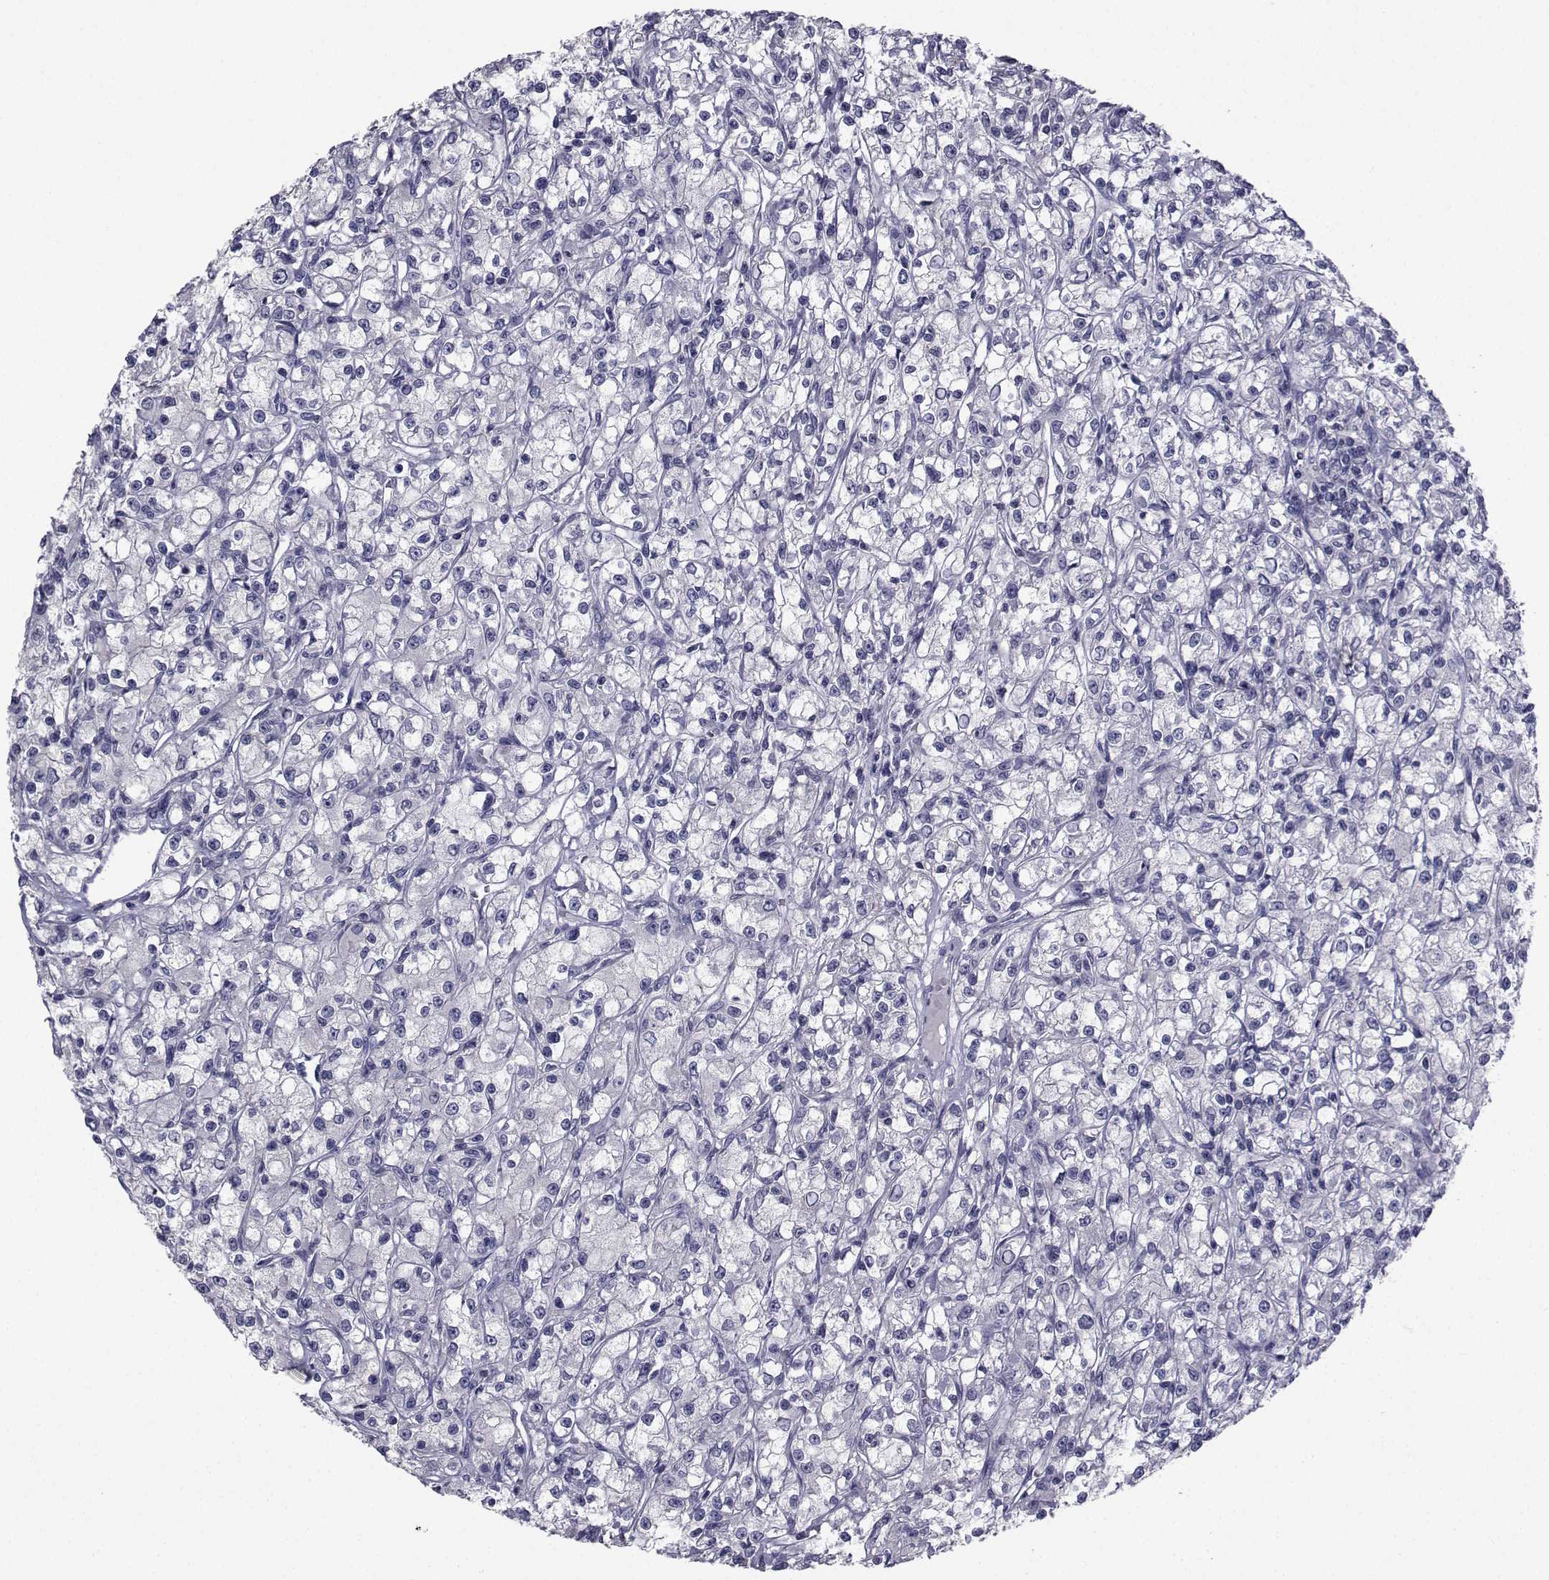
{"staining": {"intensity": "negative", "quantity": "none", "location": "none"}, "tissue": "renal cancer", "cell_type": "Tumor cells", "image_type": "cancer", "snomed": [{"axis": "morphology", "description": "Adenocarcinoma, NOS"}, {"axis": "topography", "description": "Kidney"}], "caption": "High power microscopy photomicrograph of an immunohistochemistry photomicrograph of adenocarcinoma (renal), revealing no significant staining in tumor cells. (IHC, brightfield microscopy, high magnification).", "gene": "CHRNA1", "patient": {"sex": "female", "age": 59}}